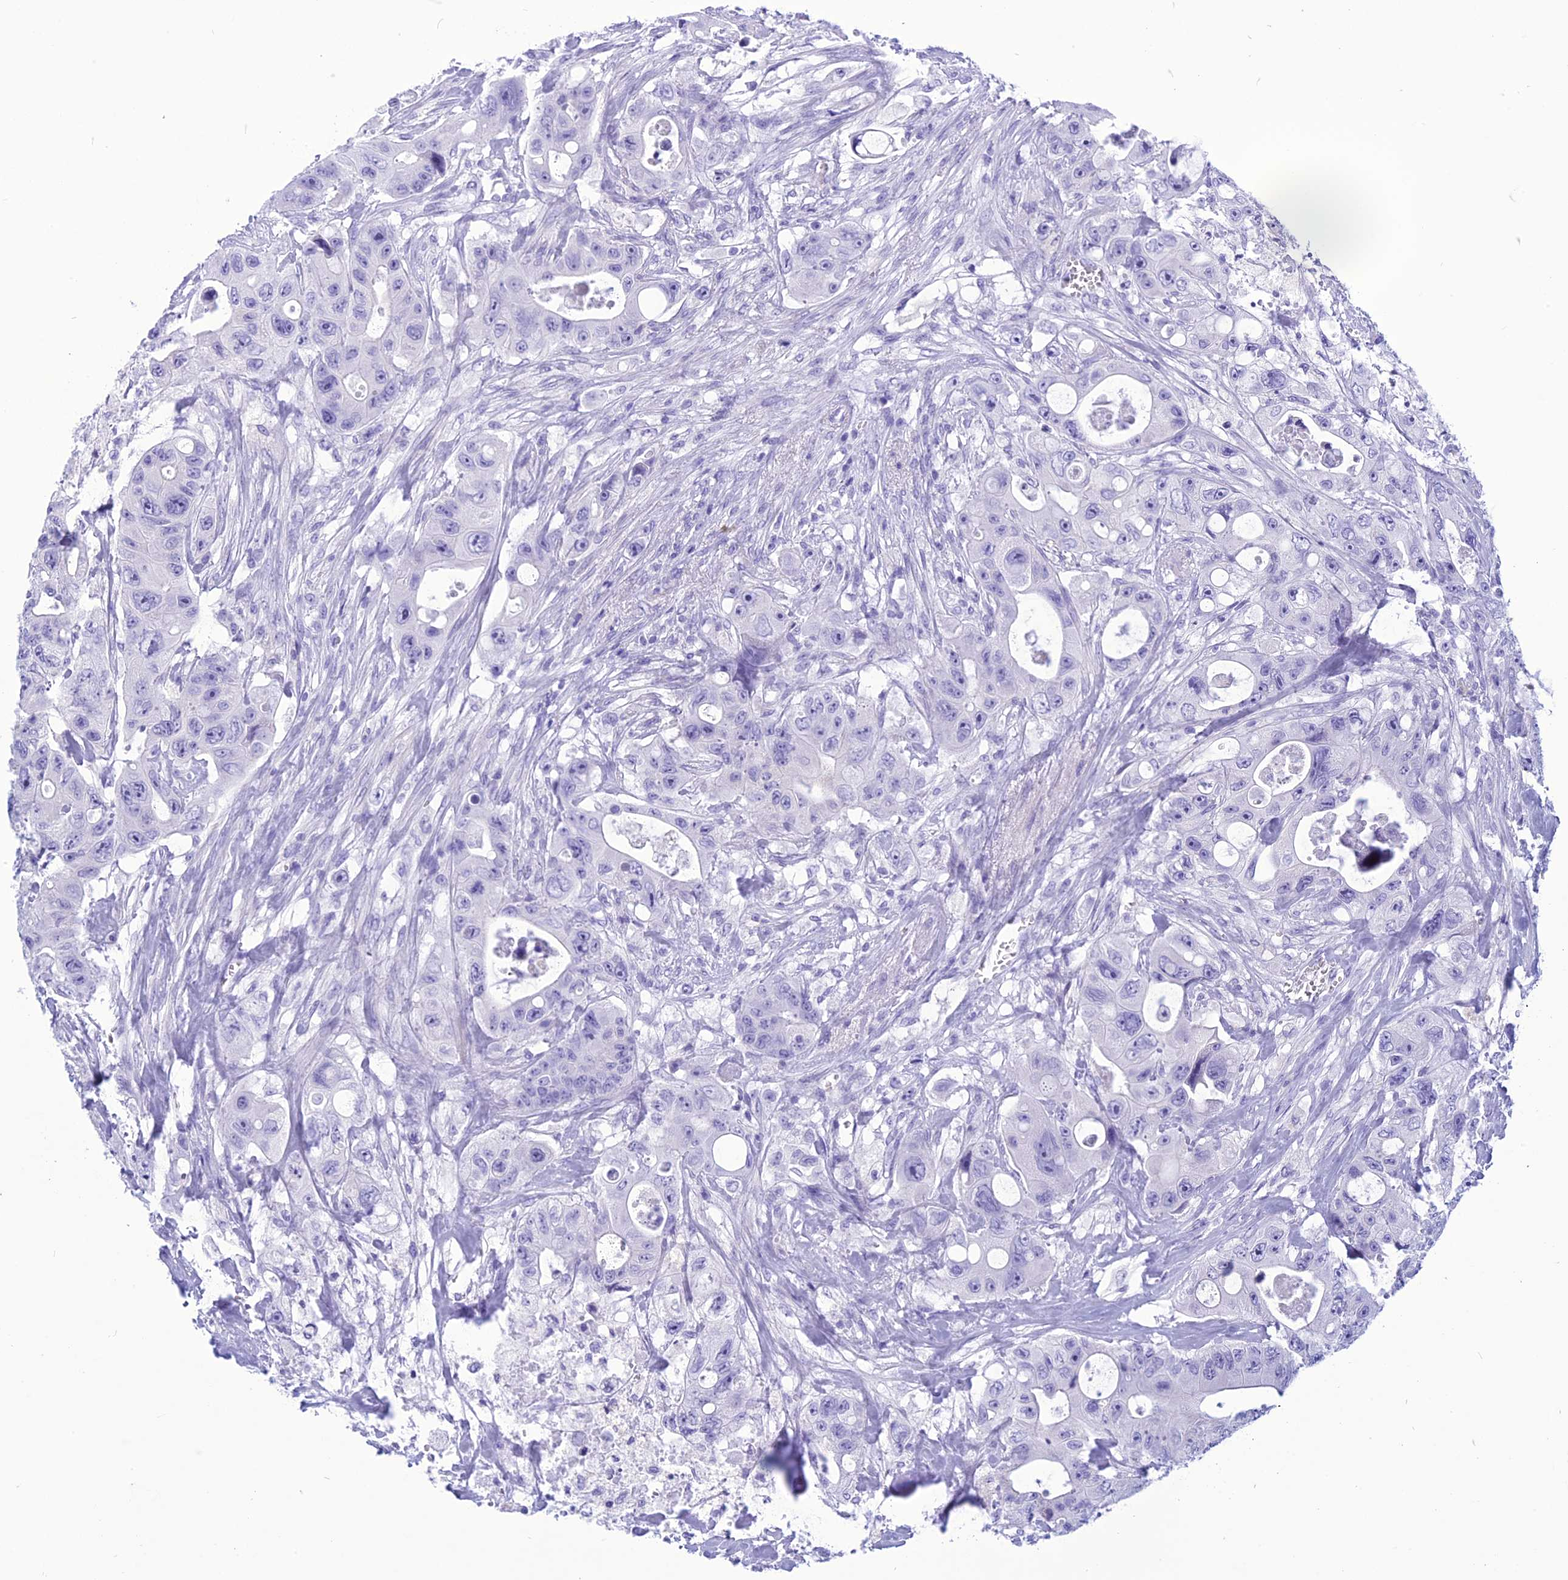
{"staining": {"intensity": "negative", "quantity": "none", "location": "none"}, "tissue": "colorectal cancer", "cell_type": "Tumor cells", "image_type": "cancer", "snomed": [{"axis": "morphology", "description": "Adenocarcinoma, NOS"}, {"axis": "topography", "description": "Colon"}], "caption": "Colorectal adenocarcinoma was stained to show a protein in brown. There is no significant expression in tumor cells.", "gene": "BBS2", "patient": {"sex": "female", "age": 46}}